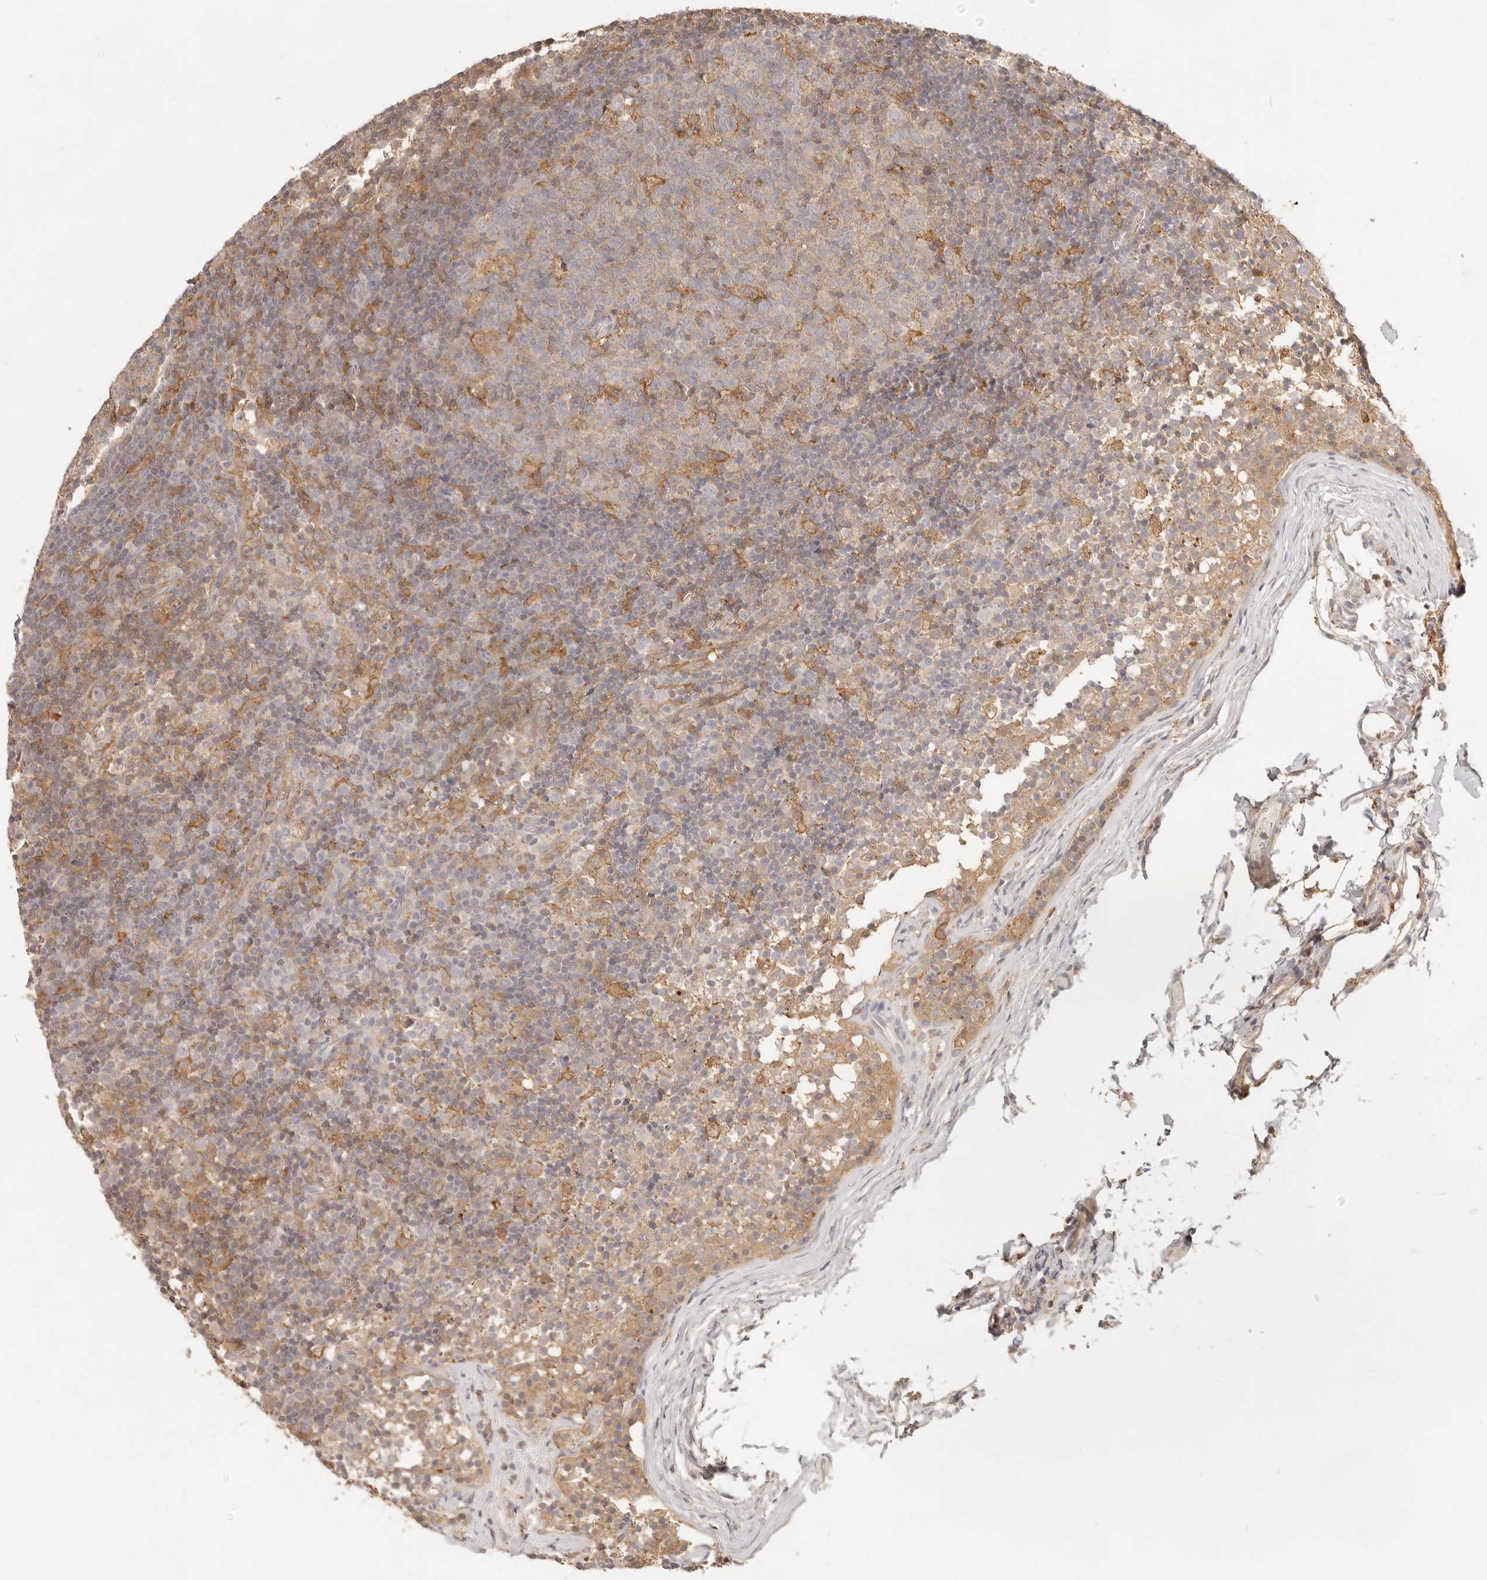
{"staining": {"intensity": "moderate", "quantity": "<25%", "location": "cytoplasmic/membranous"}, "tissue": "lymph node", "cell_type": "Germinal center cells", "image_type": "normal", "snomed": [{"axis": "morphology", "description": "Normal tissue, NOS"}, {"axis": "morphology", "description": "Inflammation, NOS"}, {"axis": "topography", "description": "Lymph node"}], "caption": "About <25% of germinal center cells in unremarkable lymph node reveal moderate cytoplasmic/membranous protein expression as visualized by brown immunohistochemical staining.", "gene": "NECAP2", "patient": {"sex": "male", "age": 55}}